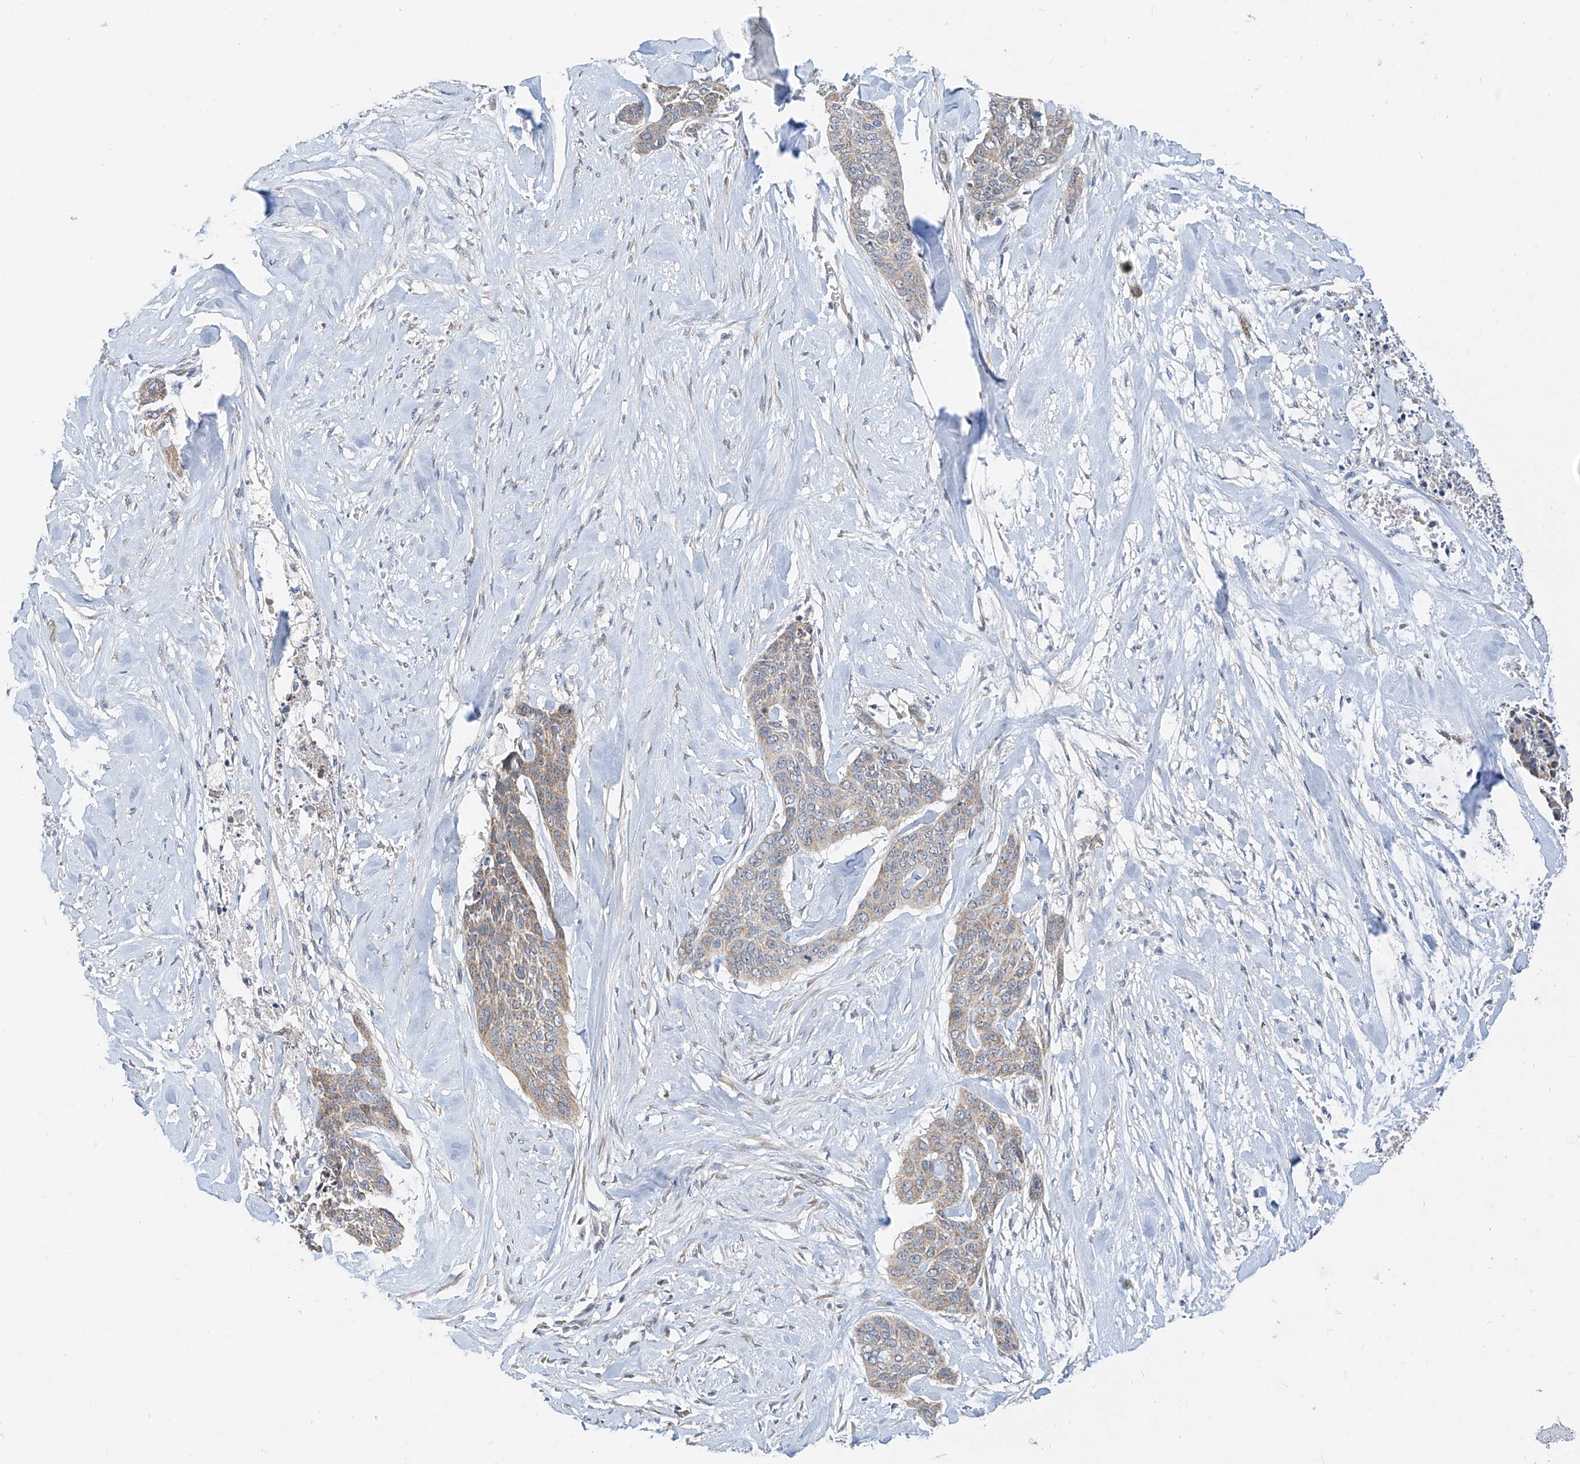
{"staining": {"intensity": "weak", "quantity": "<25%", "location": "cytoplasmic/membranous"}, "tissue": "skin cancer", "cell_type": "Tumor cells", "image_type": "cancer", "snomed": [{"axis": "morphology", "description": "Basal cell carcinoma"}, {"axis": "topography", "description": "Skin"}], "caption": "A micrograph of human skin basal cell carcinoma is negative for staining in tumor cells.", "gene": "PPA2", "patient": {"sex": "female", "age": 64}}